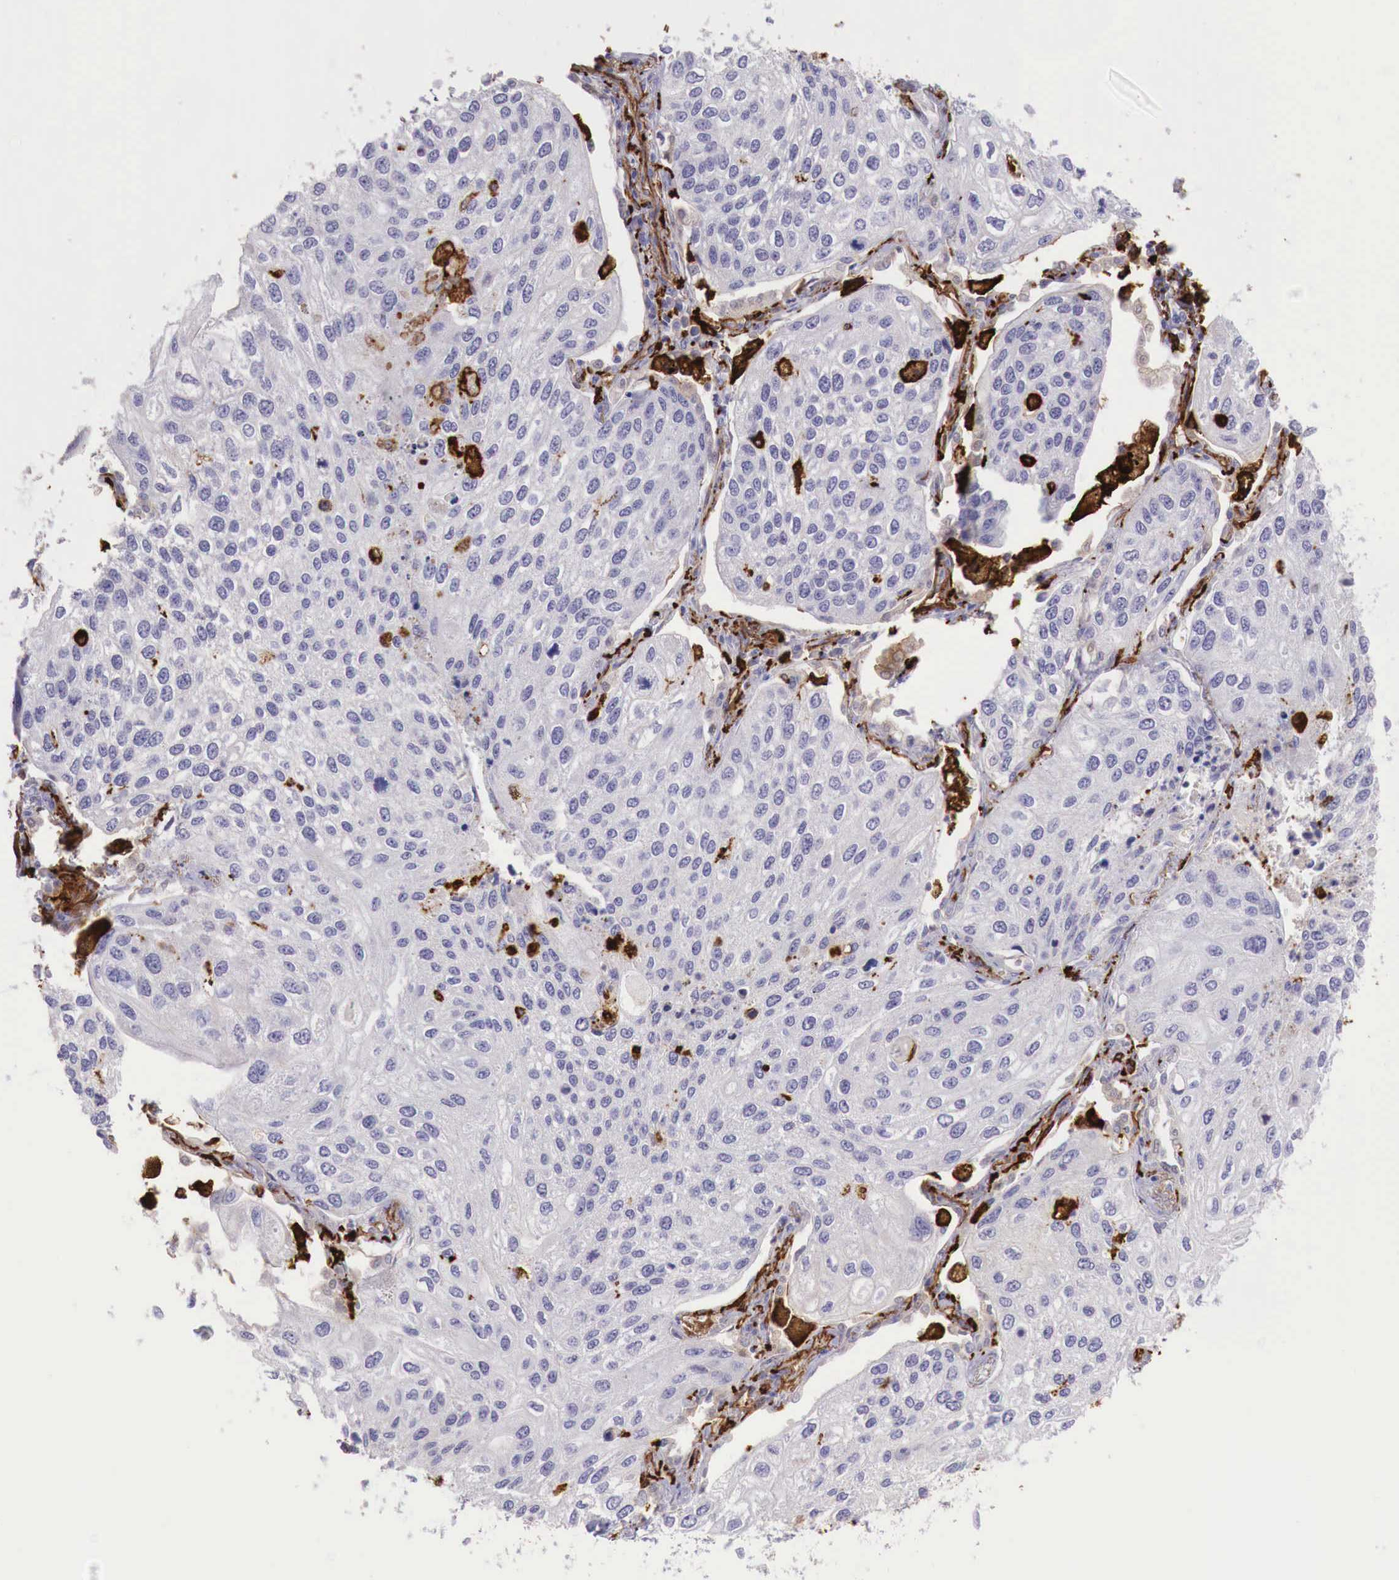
{"staining": {"intensity": "negative", "quantity": "none", "location": "none"}, "tissue": "lung cancer", "cell_type": "Tumor cells", "image_type": "cancer", "snomed": [{"axis": "morphology", "description": "Squamous cell carcinoma, NOS"}, {"axis": "topography", "description": "Lung"}], "caption": "DAB (3,3'-diaminobenzidine) immunohistochemical staining of squamous cell carcinoma (lung) displays no significant staining in tumor cells.", "gene": "MSR1", "patient": {"sex": "male", "age": 75}}